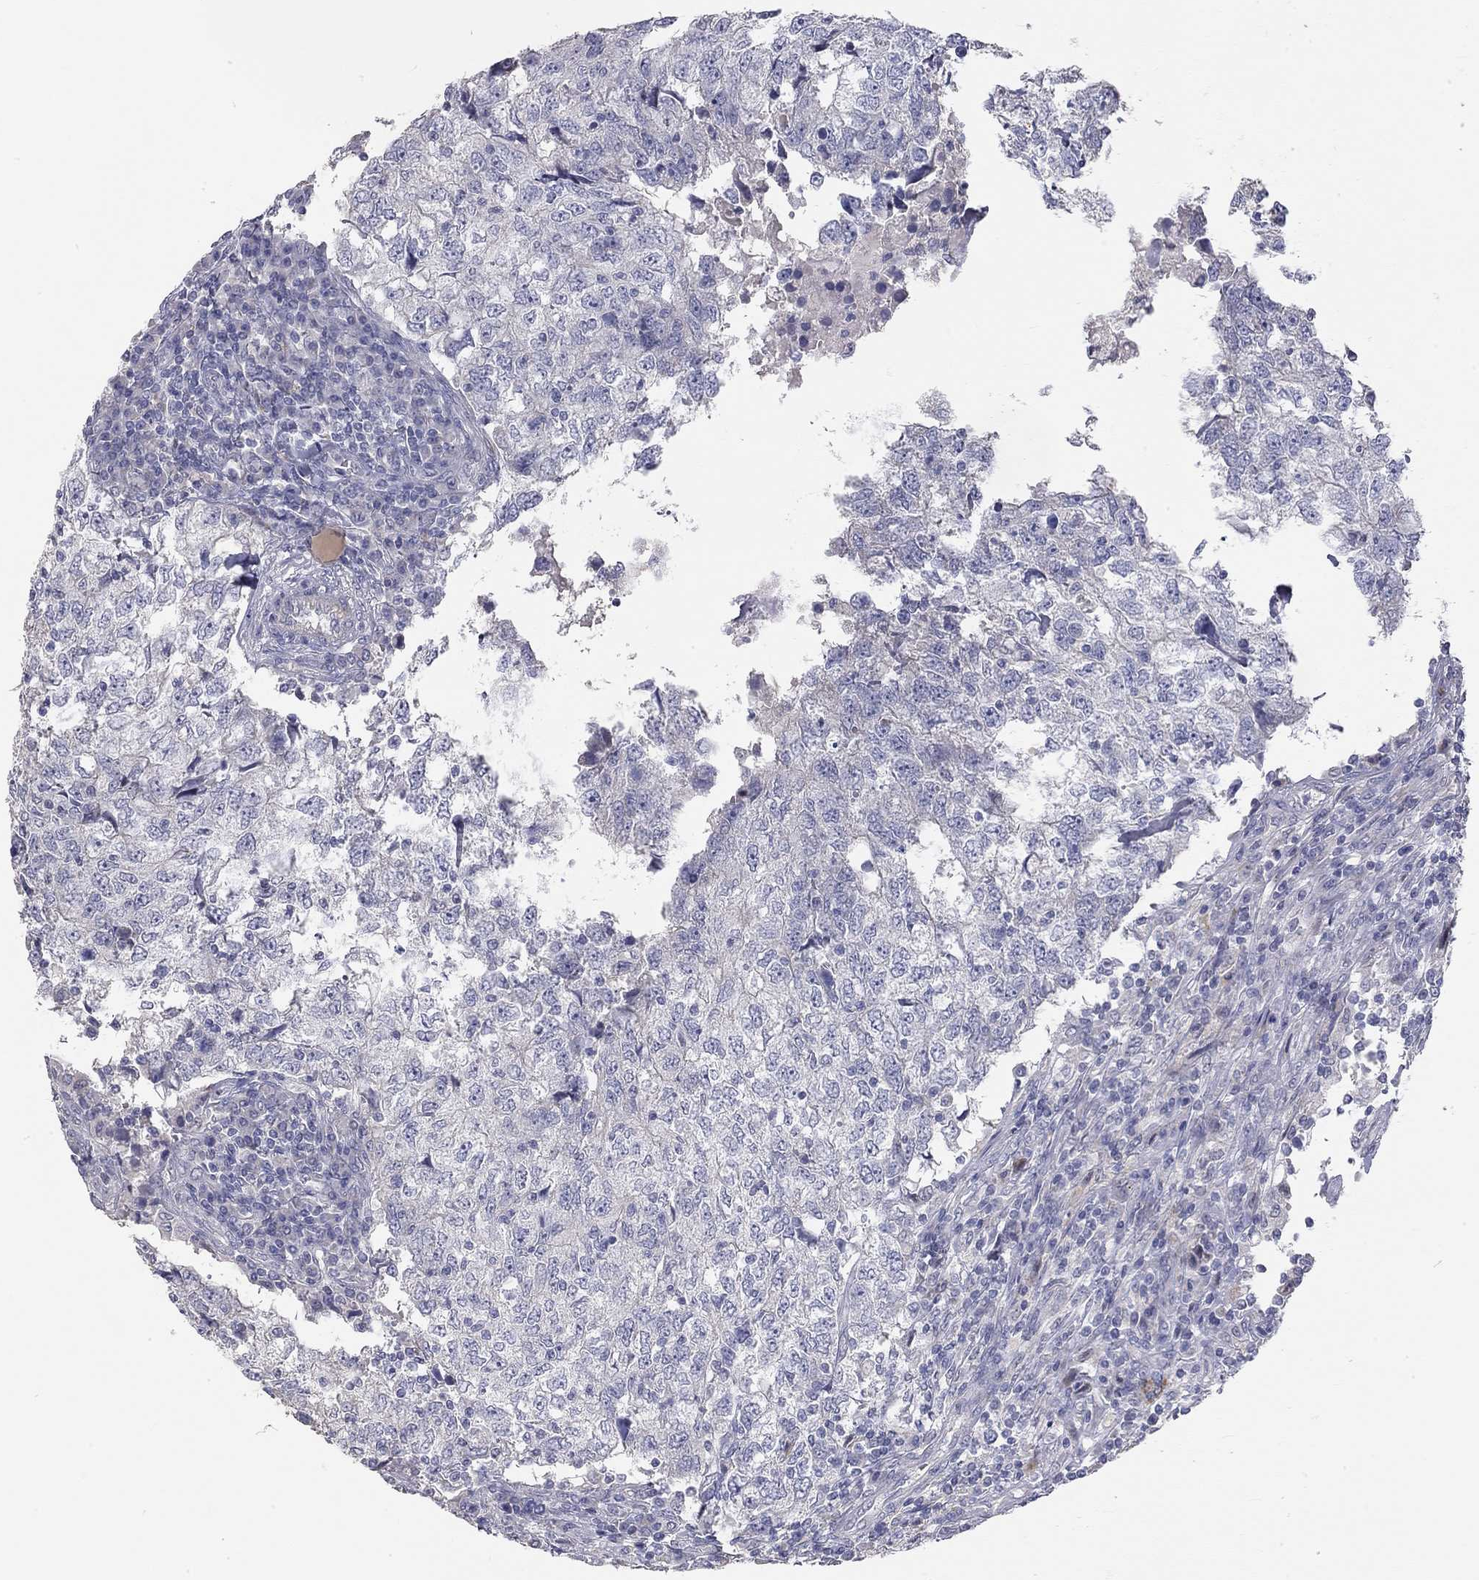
{"staining": {"intensity": "negative", "quantity": "none", "location": "none"}, "tissue": "breast cancer", "cell_type": "Tumor cells", "image_type": "cancer", "snomed": [{"axis": "morphology", "description": "Duct carcinoma"}, {"axis": "topography", "description": "Breast"}], "caption": "Immunohistochemistry (IHC) image of neoplastic tissue: human breast invasive ductal carcinoma stained with DAB reveals no significant protein positivity in tumor cells.", "gene": "PAPSS2", "patient": {"sex": "female", "age": 30}}